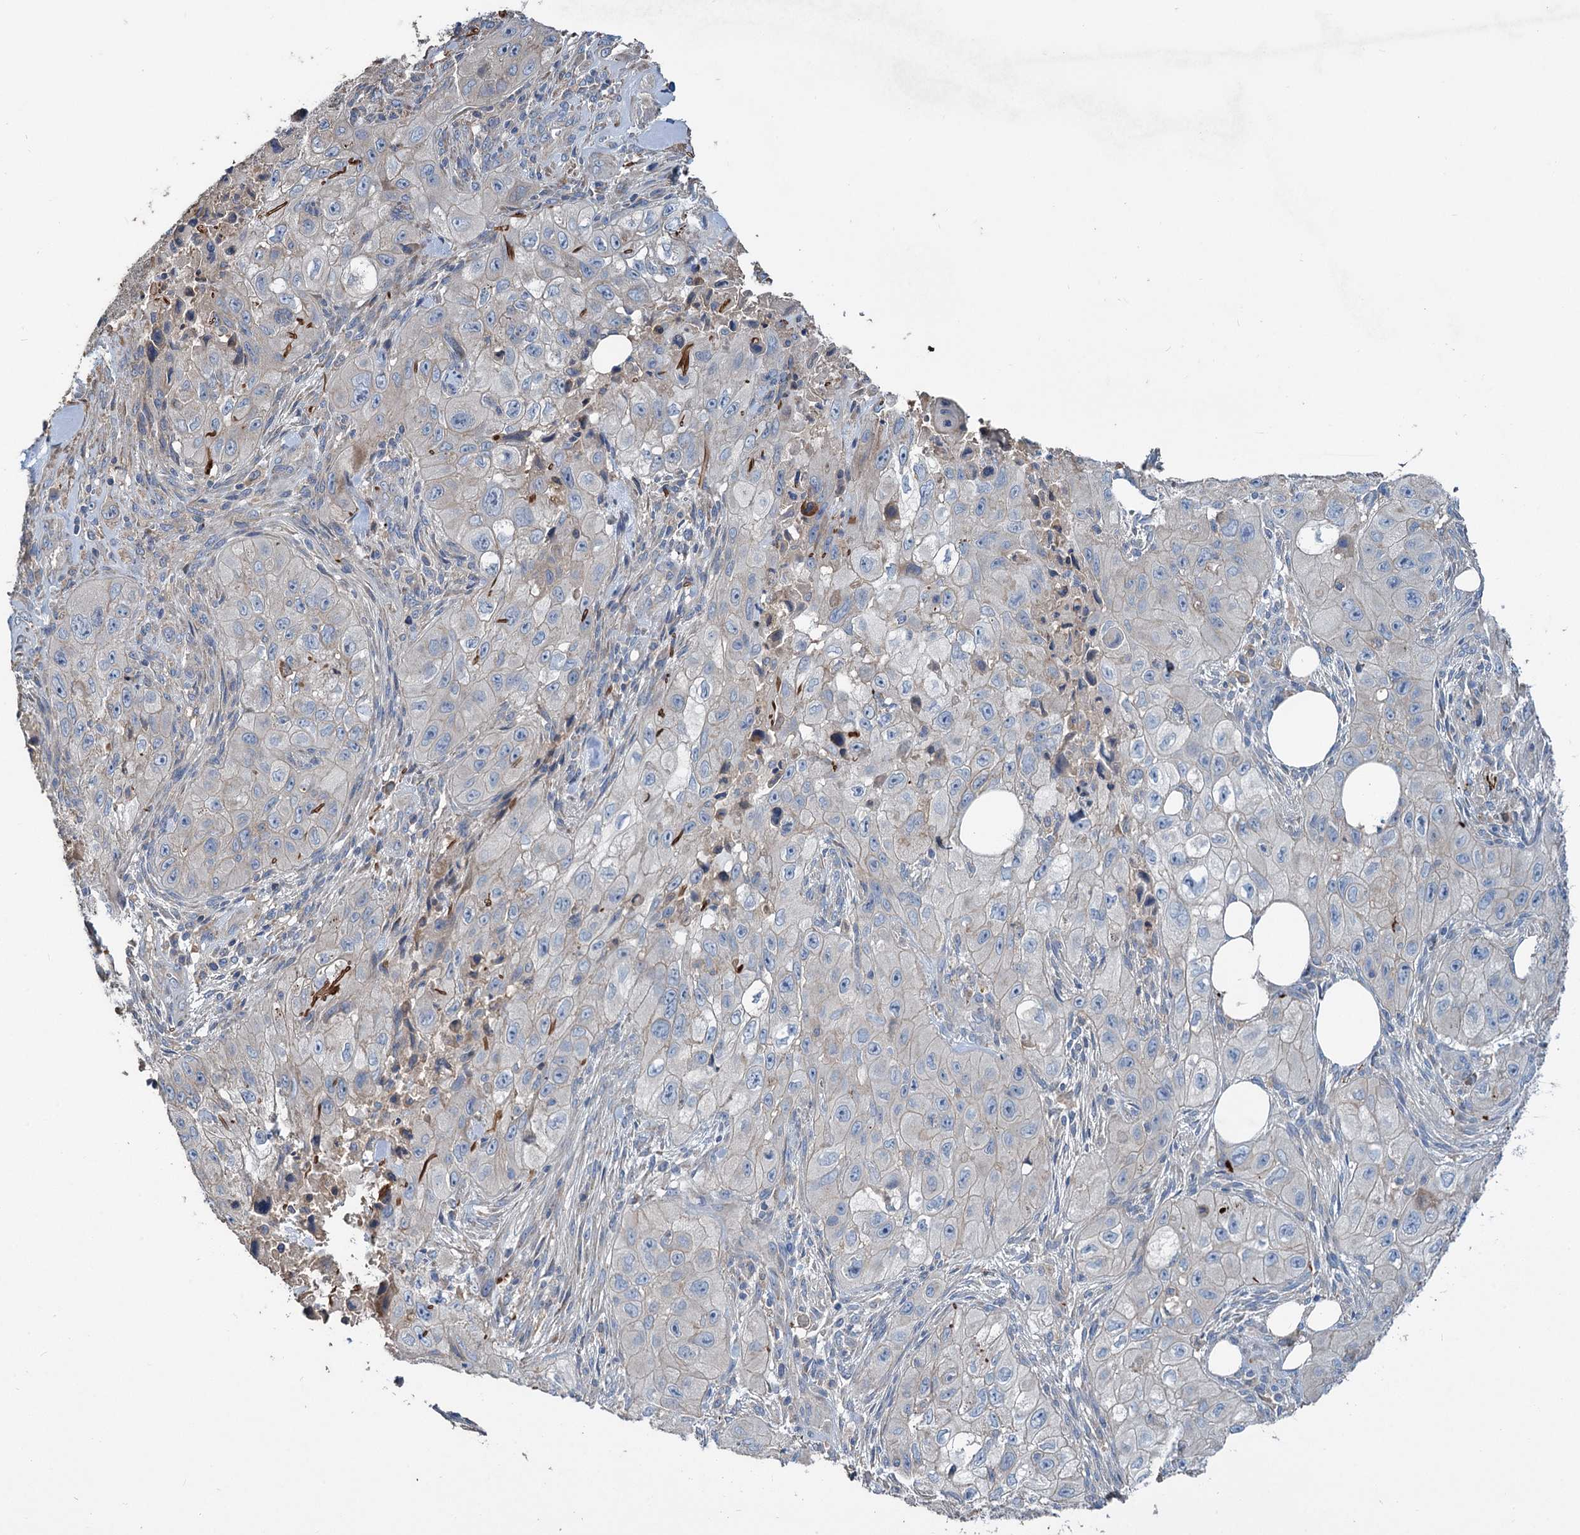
{"staining": {"intensity": "negative", "quantity": "none", "location": "none"}, "tissue": "skin cancer", "cell_type": "Tumor cells", "image_type": "cancer", "snomed": [{"axis": "morphology", "description": "Squamous cell carcinoma, NOS"}, {"axis": "topography", "description": "Skin"}, {"axis": "topography", "description": "Subcutis"}], "caption": "There is no significant staining in tumor cells of squamous cell carcinoma (skin). (Stains: DAB immunohistochemistry (IHC) with hematoxylin counter stain, Microscopy: brightfield microscopy at high magnification).", "gene": "URAD", "patient": {"sex": "male", "age": 73}}